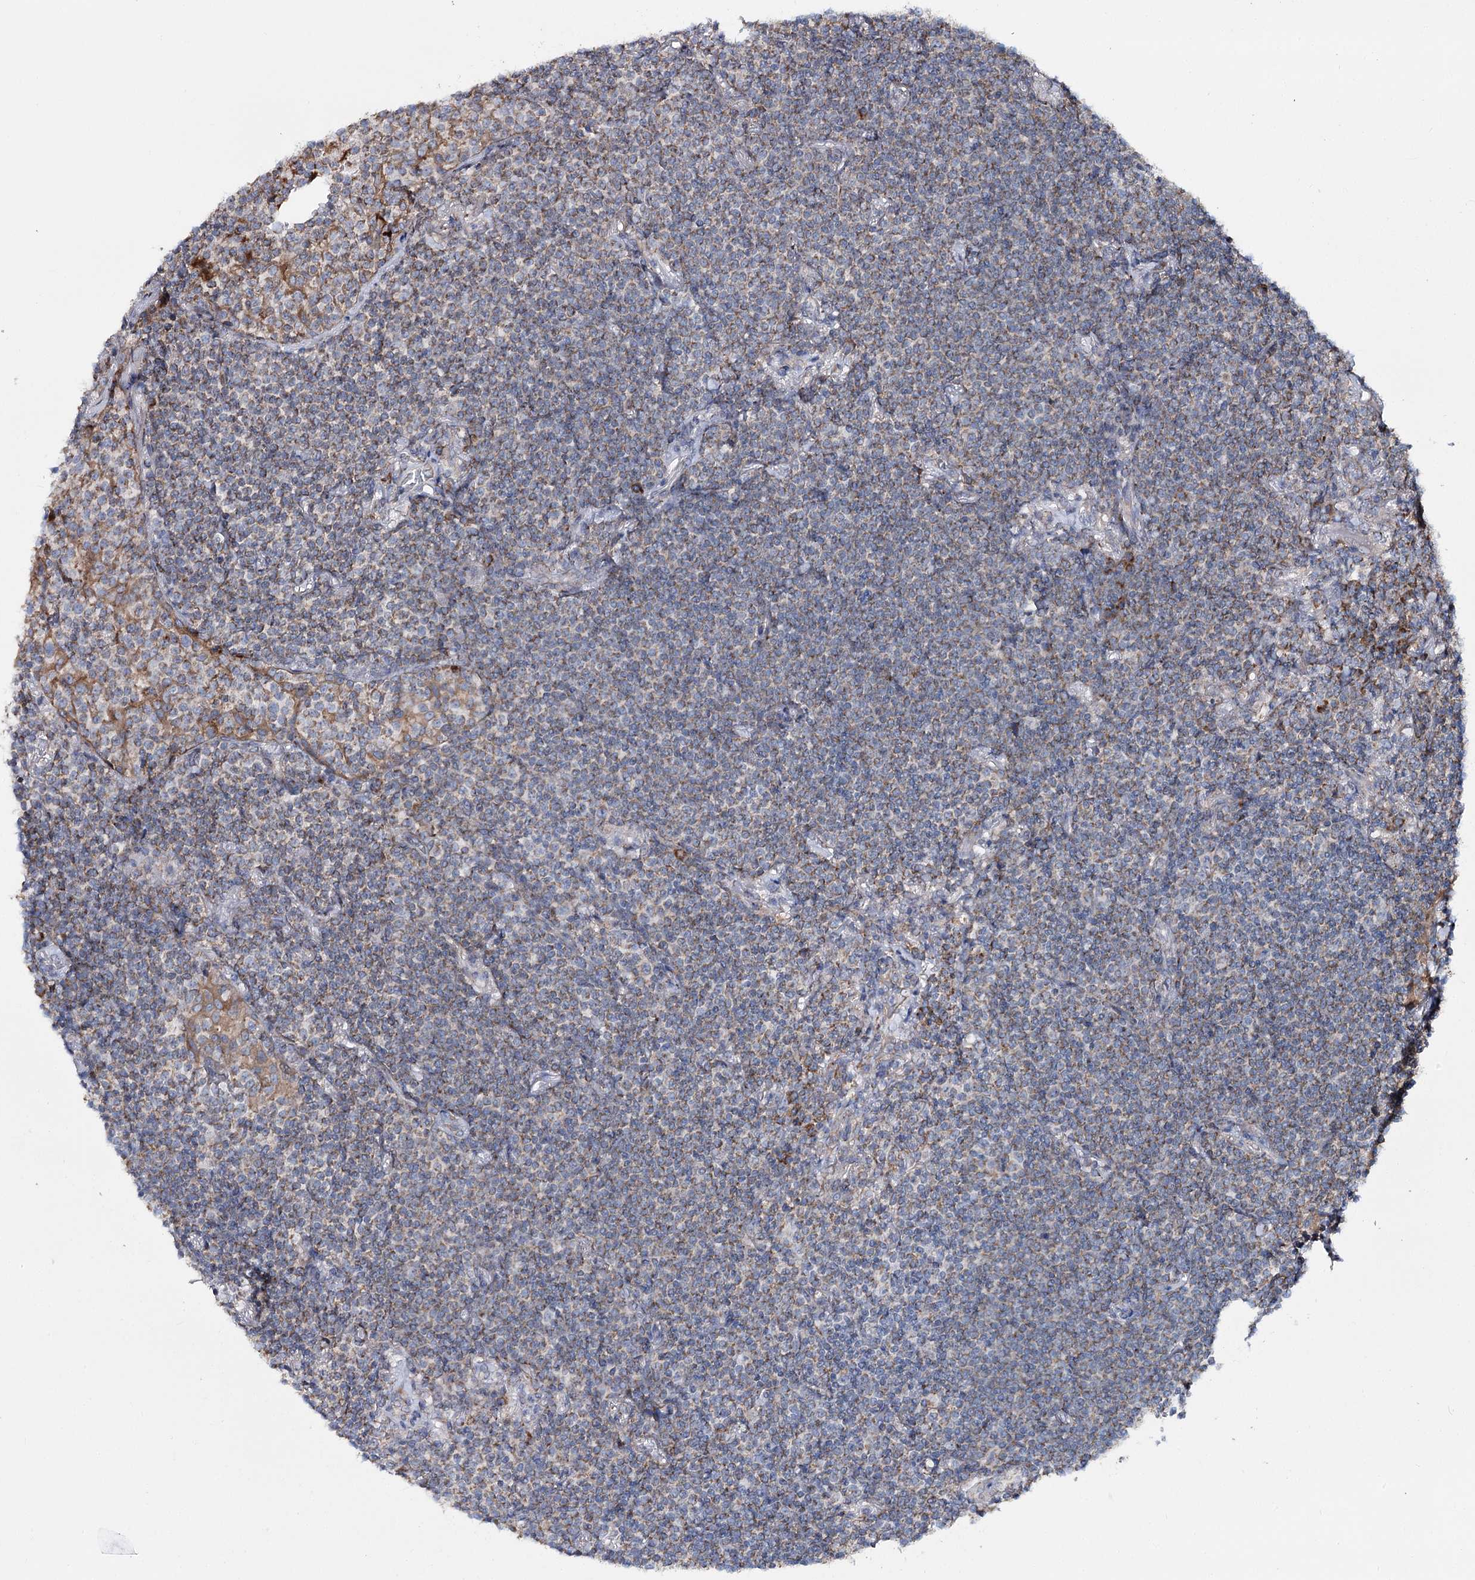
{"staining": {"intensity": "moderate", "quantity": "25%-75%", "location": "cytoplasmic/membranous"}, "tissue": "lymphoma", "cell_type": "Tumor cells", "image_type": "cancer", "snomed": [{"axis": "morphology", "description": "Malignant lymphoma, non-Hodgkin's type, Low grade"}, {"axis": "topography", "description": "Lung"}], "caption": "A high-resolution histopathology image shows IHC staining of low-grade malignant lymphoma, non-Hodgkin's type, which exhibits moderate cytoplasmic/membranous expression in approximately 25%-75% of tumor cells.", "gene": "MSANTD2", "patient": {"sex": "female", "age": 71}}